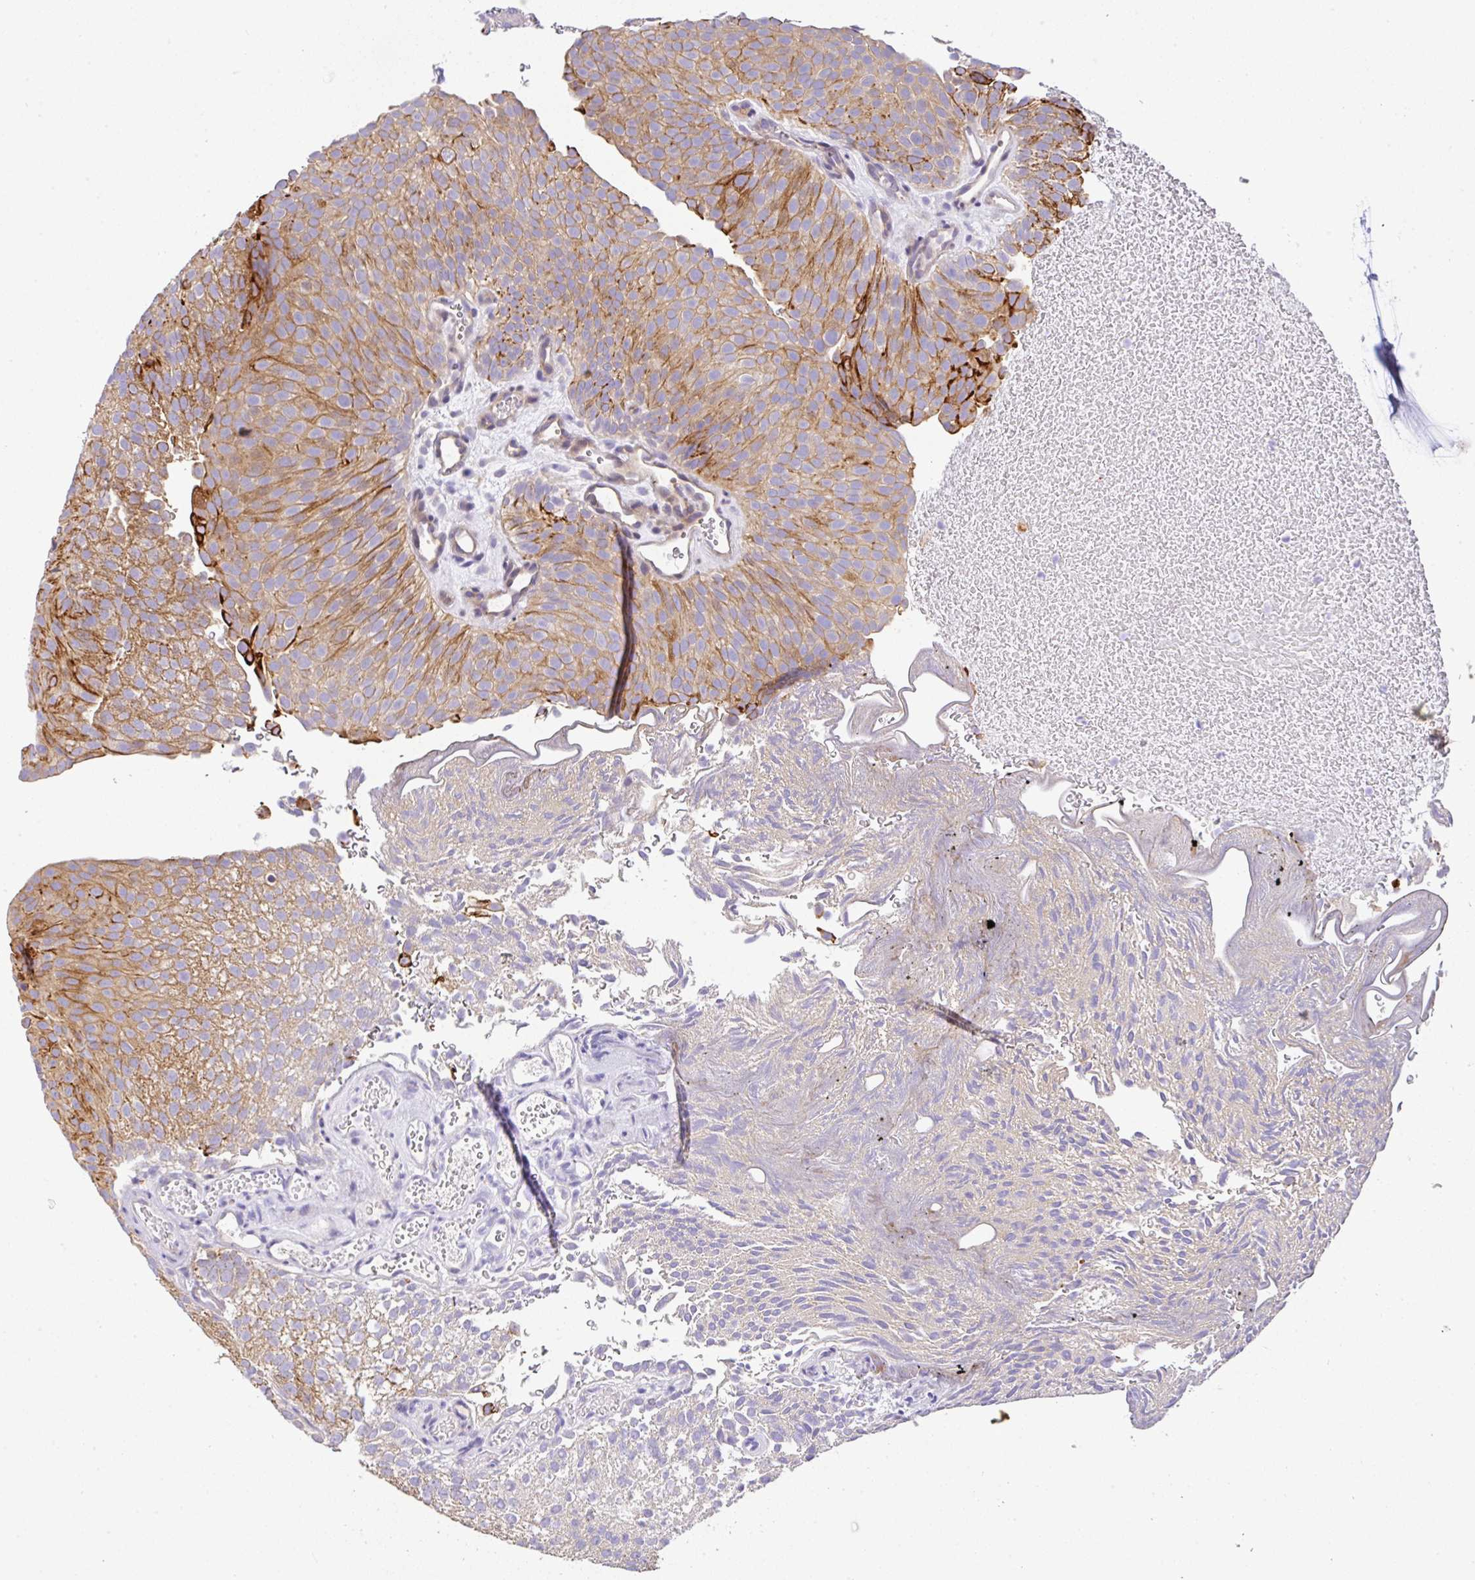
{"staining": {"intensity": "moderate", "quantity": ">75%", "location": "cytoplasmic/membranous"}, "tissue": "urothelial cancer", "cell_type": "Tumor cells", "image_type": "cancer", "snomed": [{"axis": "morphology", "description": "Urothelial carcinoma, Low grade"}, {"axis": "topography", "description": "Urinary bladder"}], "caption": "A micrograph showing moderate cytoplasmic/membranous expression in about >75% of tumor cells in urothelial cancer, as visualized by brown immunohistochemical staining.", "gene": "EPN3", "patient": {"sex": "male", "age": 78}}